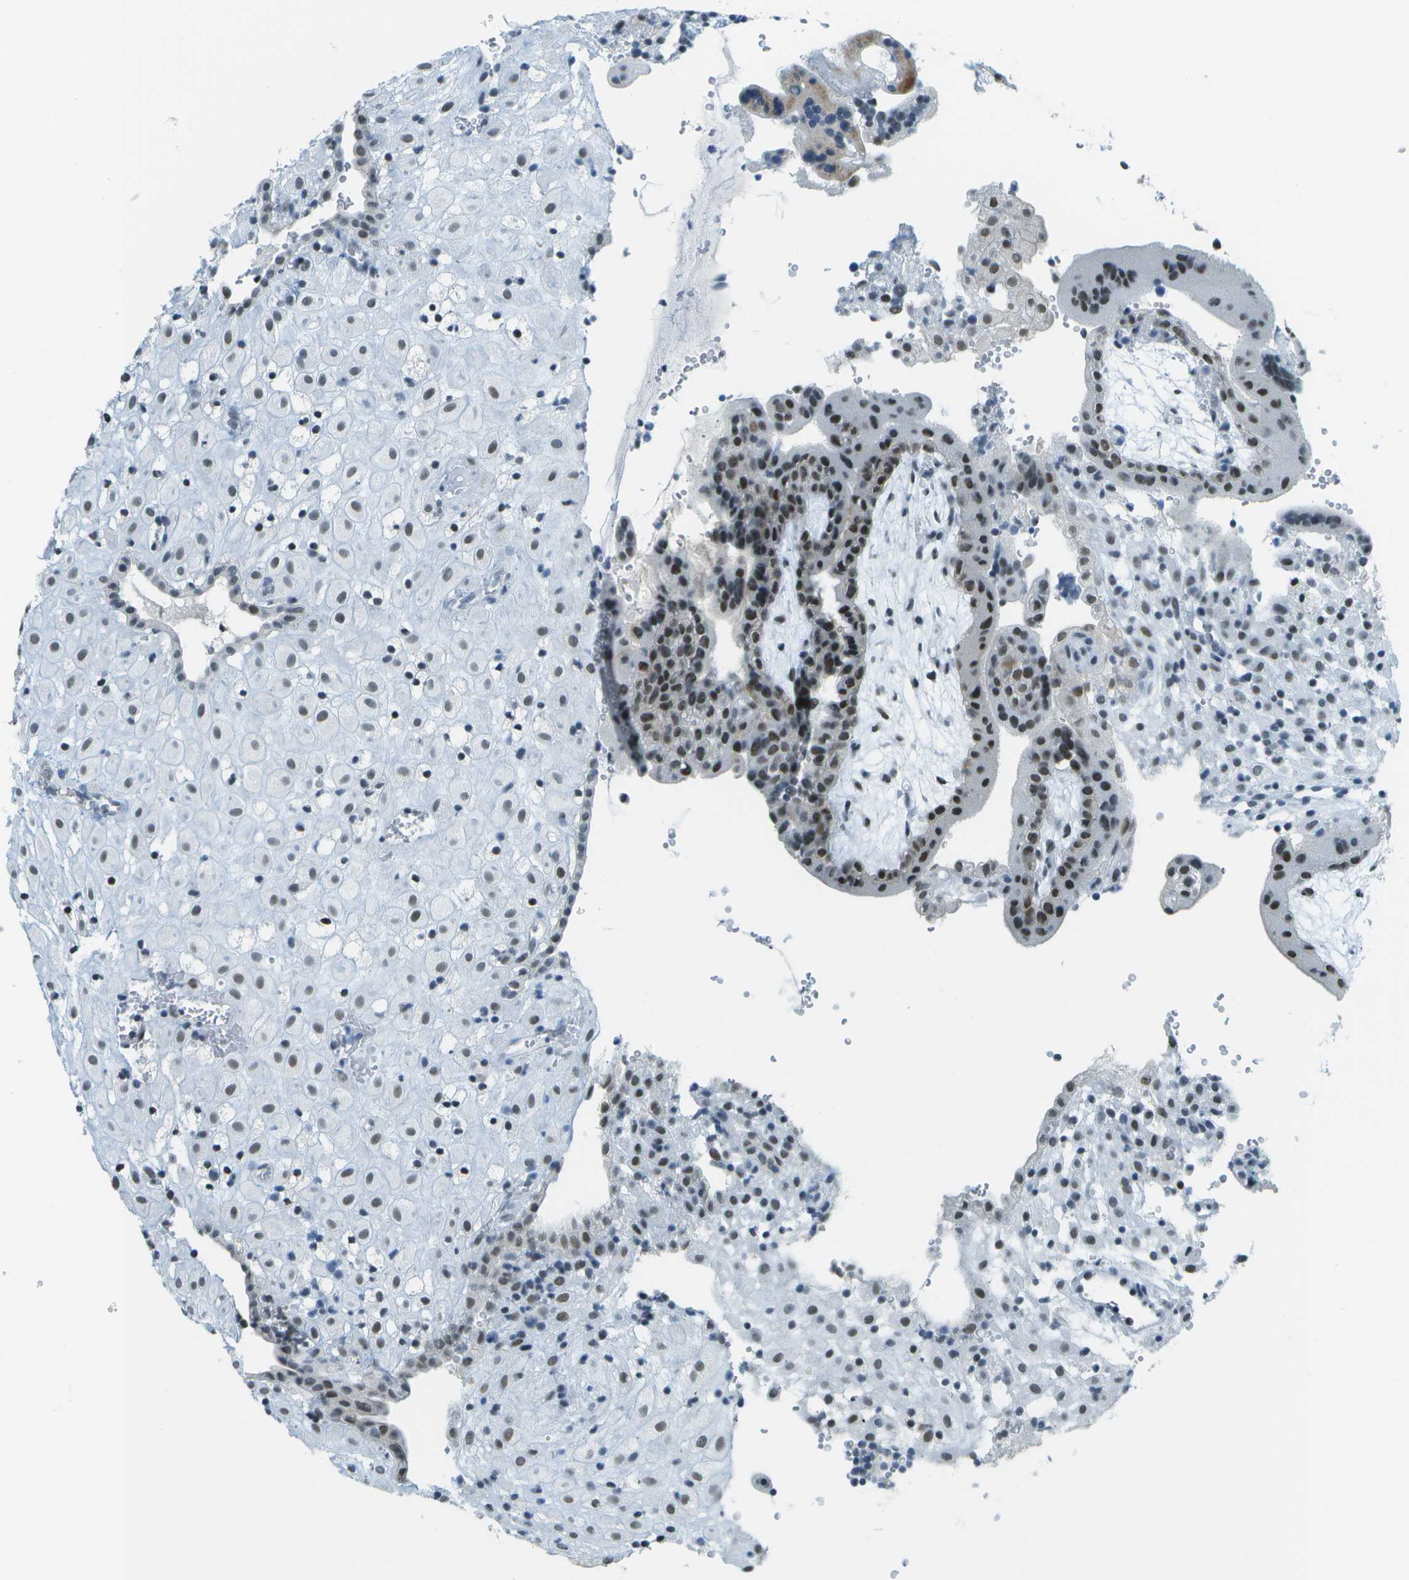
{"staining": {"intensity": "weak", "quantity": ">75%", "location": "nuclear"}, "tissue": "placenta", "cell_type": "Decidual cells", "image_type": "normal", "snomed": [{"axis": "morphology", "description": "Normal tissue, NOS"}, {"axis": "topography", "description": "Placenta"}], "caption": "This micrograph displays normal placenta stained with immunohistochemistry to label a protein in brown. The nuclear of decidual cells show weak positivity for the protein. Nuclei are counter-stained blue.", "gene": "NEK11", "patient": {"sex": "female", "age": 18}}